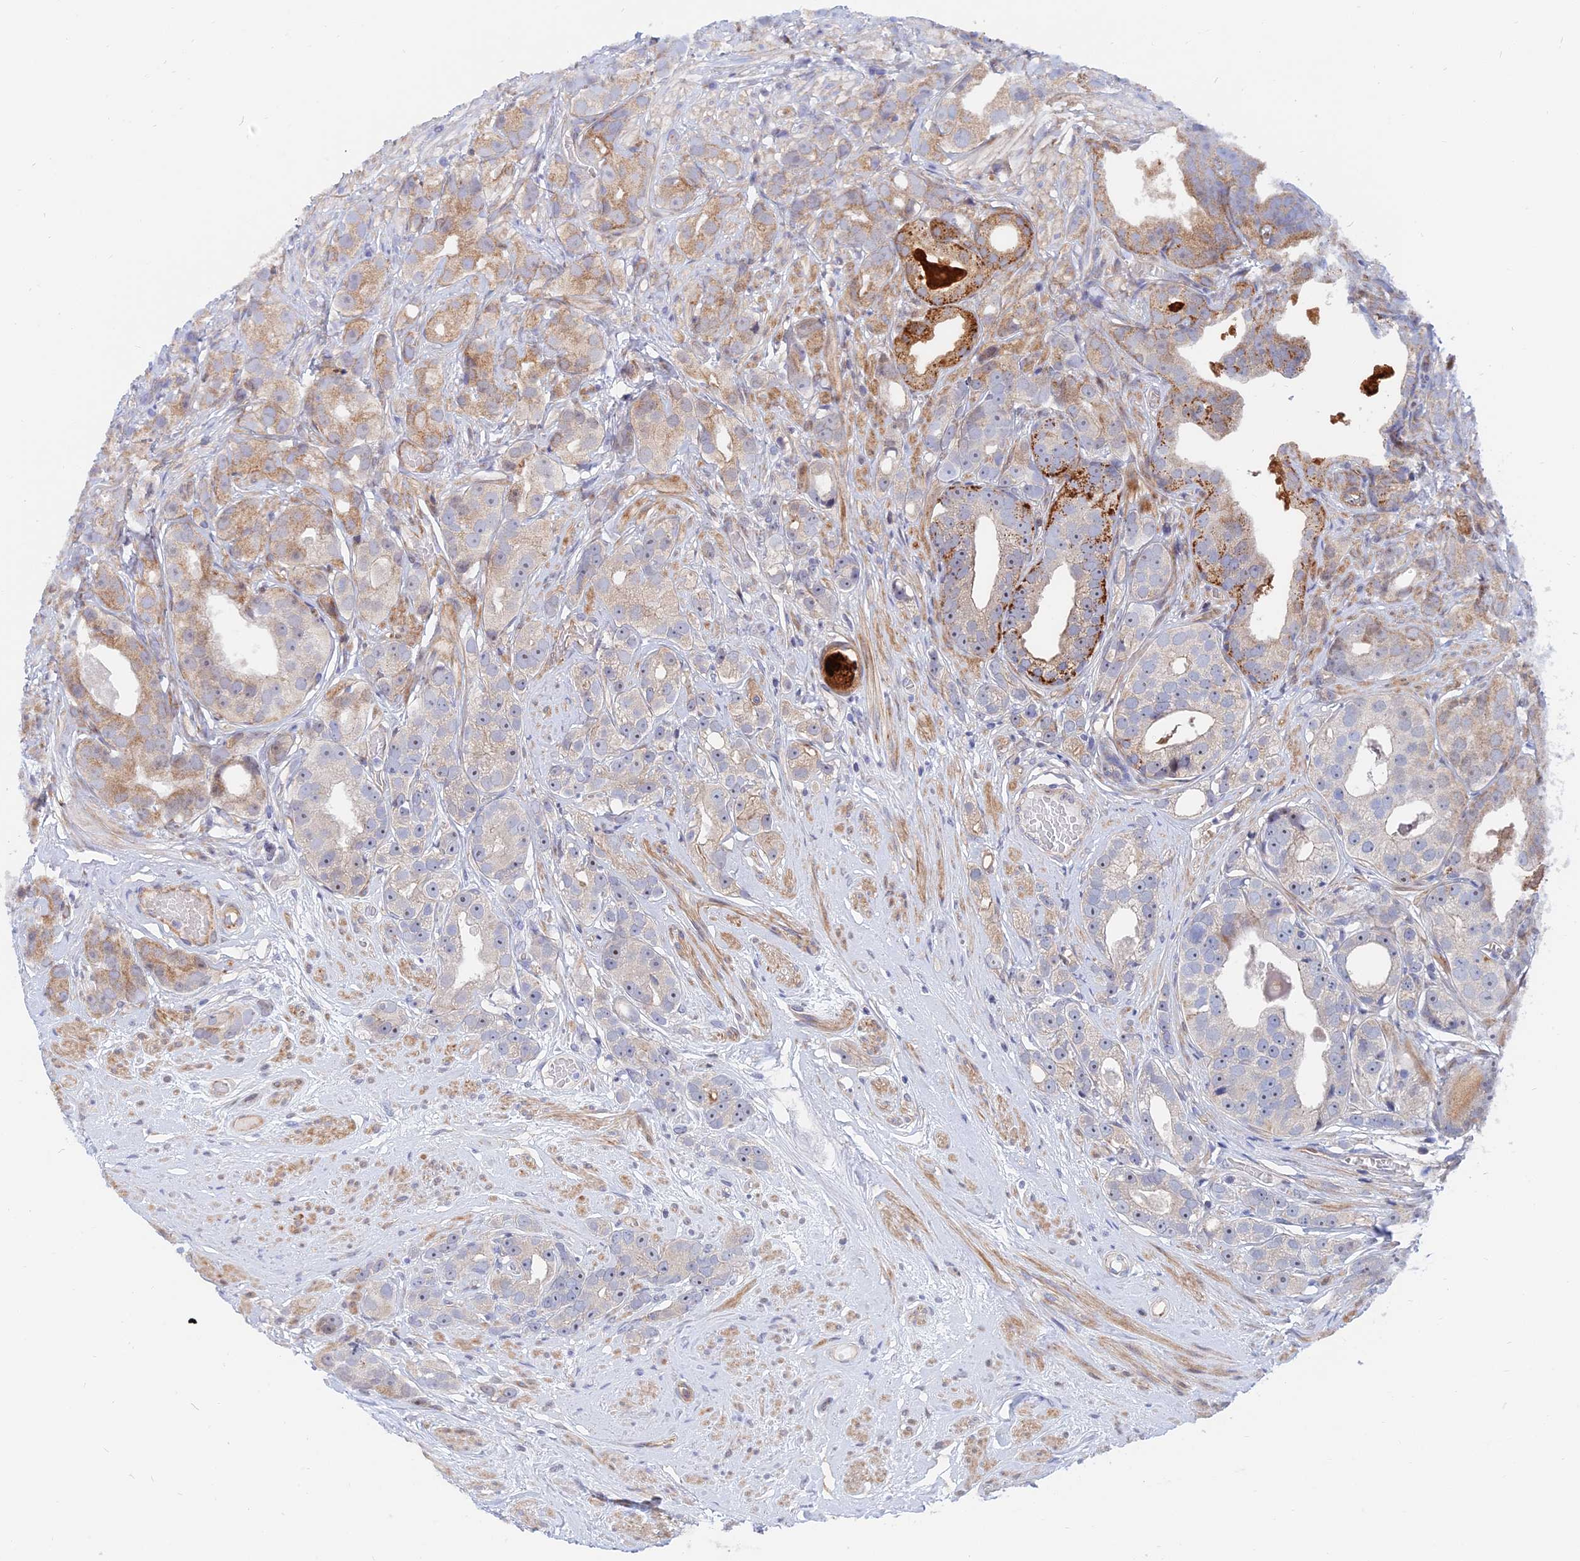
{"staining": {"intensity": "moderate", "quantity": "<25%", "location": "cytoplasmic/membranous"}, "tissue": "prostate cancer", "cell_type": "Tumor cells", "image_type": "cancer", "snomed": [{"axis": "morphology", "description": "Adenocarcinoma, High grade"}, {"axis": "topography", "description": "Prostate"}], "caption": "An image of human prostate cancer (high-grade adenocarcinoma) stained for a protein demonstrates moderate cytoplasmic/membranous brown staining in tumor cells.", "gene": "TRIM43B", "patient": {"sex": "male", "age": 71}}